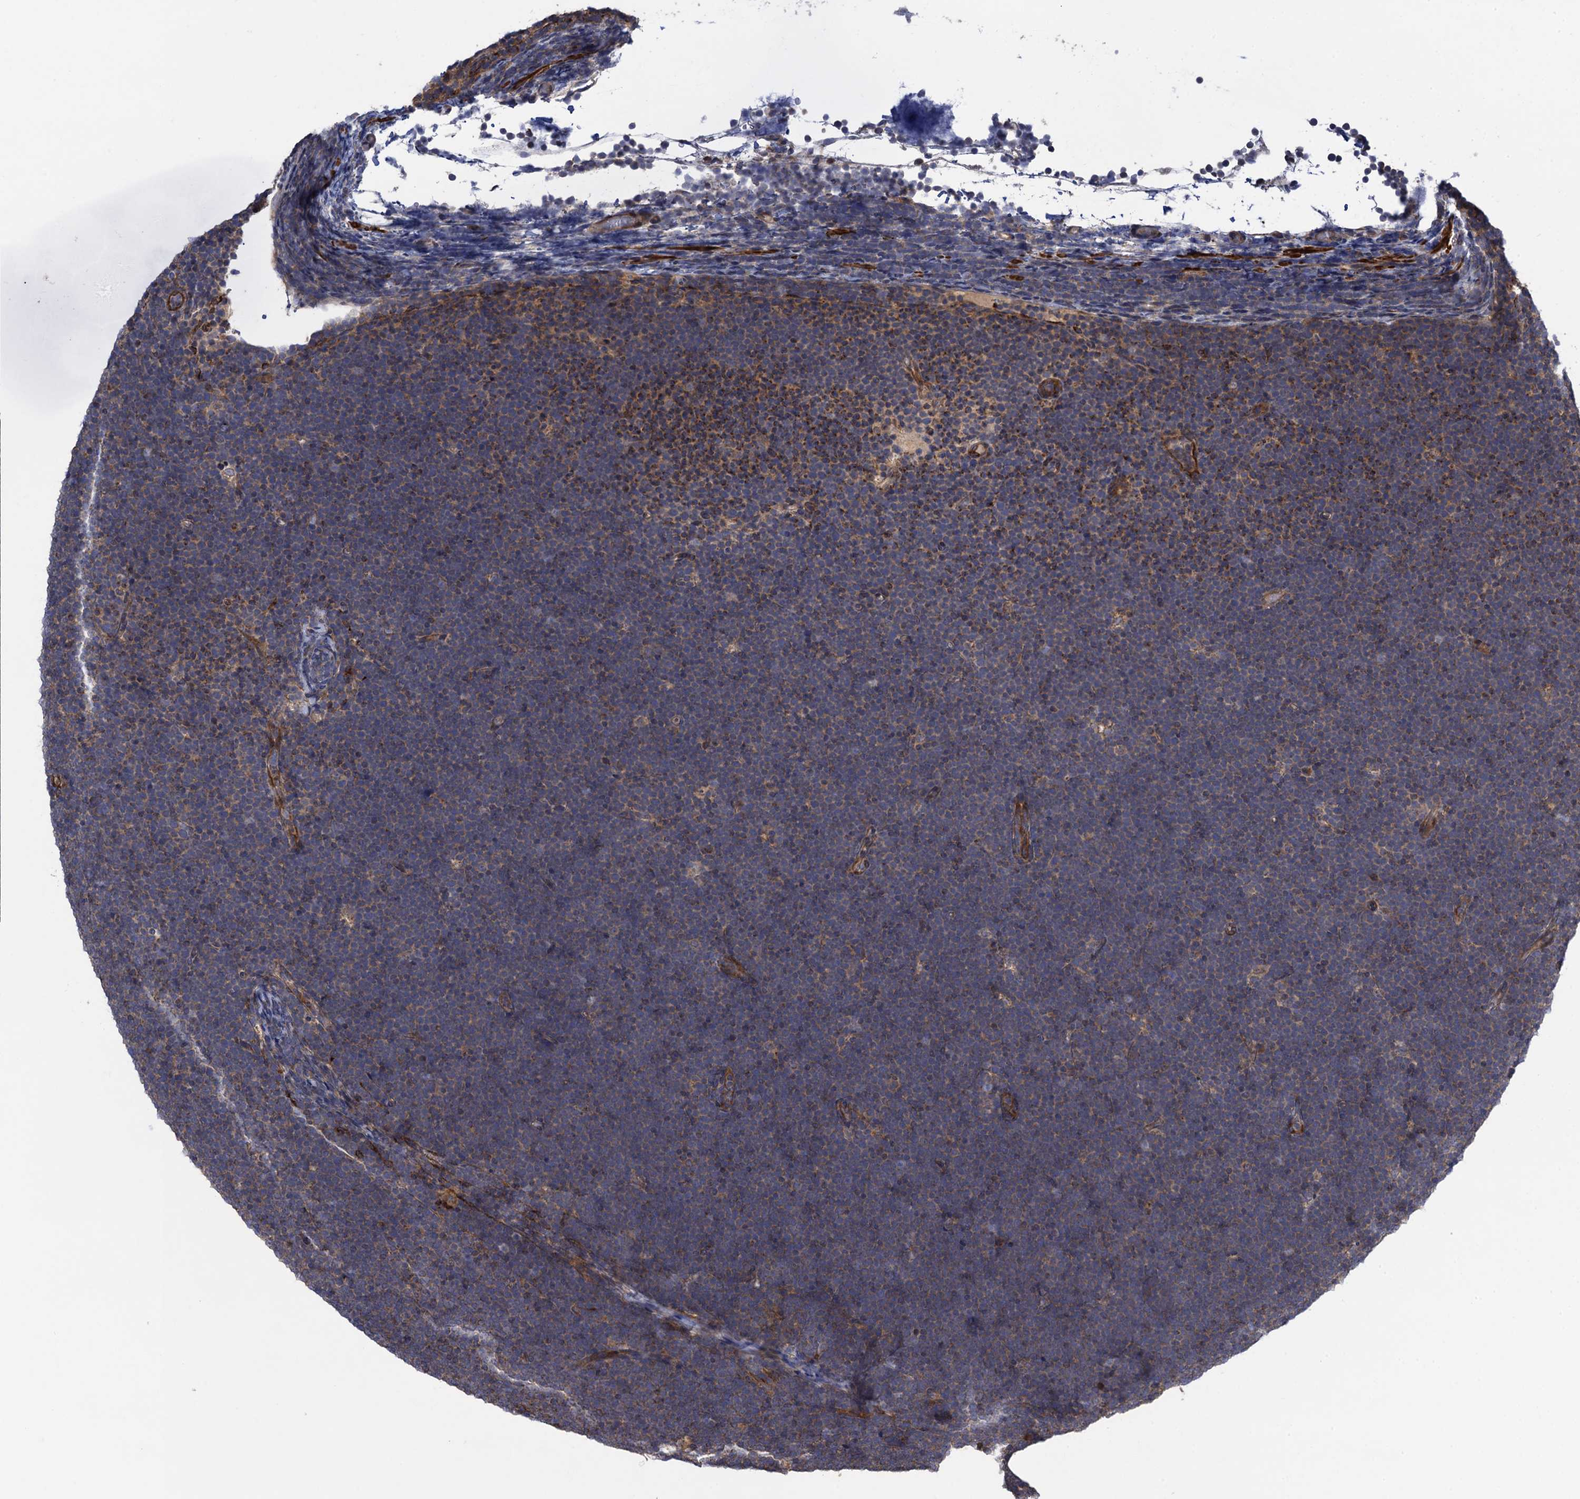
{"staining": {"intensity": "negative", "quantity": "none", "location": "none"}, "tissue": "lymphoma", "cell_type": "Tumor cells", "image_type": "cancer", "snomed": [{"axis": "morphology", "description": "Malignant lymphoma, non-Hodgkin's type, High grade"}, {"axis": "topography", "description": "Lymph node"}], "caption": "The histopathology image demonstrates no significant staining in tumor cells of lymphoma.", "gene": "WDR88", "patient": {"sex": "male", "age": 13}}